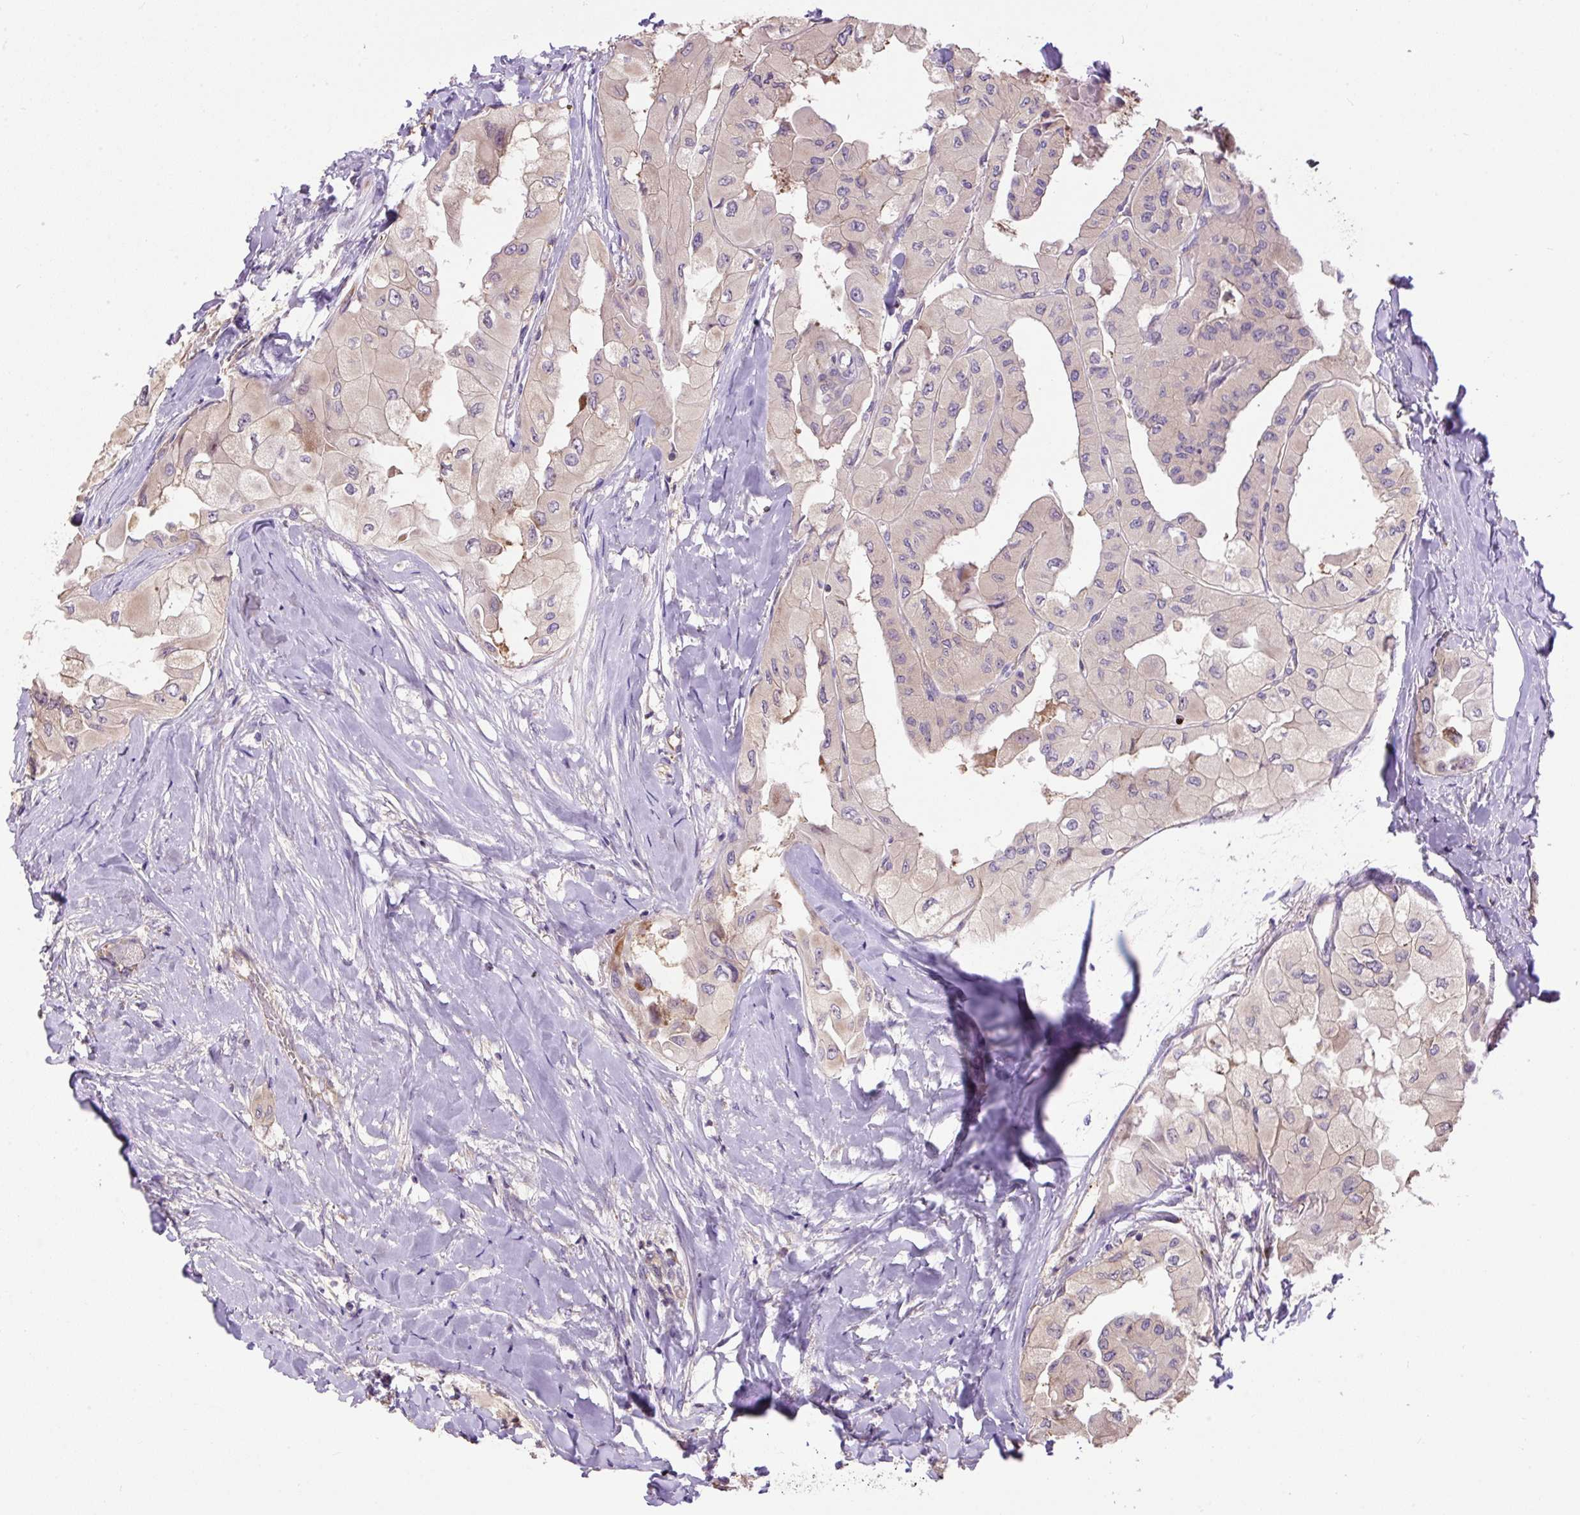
{"staining": {"intensity": "weak", "quantity": "<25%", "location": "cytoplasmic/membranous"}, "tissue": "thyroid cancer", "cell_type": "Tumor cells", "image_type": "cancer", "snomed": [{"axis": "morphology", "description": "Normal tissue, NOS"}, {"axis": "morphology", "description": "Papillary adenocarcinoma, NOS"}, {"axis": "topography", "description": "Thyroid gland"}], "caption": "A high-resolution histopathology image shows immunohistochemistry staining of thyroid papillary adenocarcinoma, which demonstrates no significant staining in tumor cells.", "gene": "PPME1", "patient": {"sex": "female", "age": 59}}